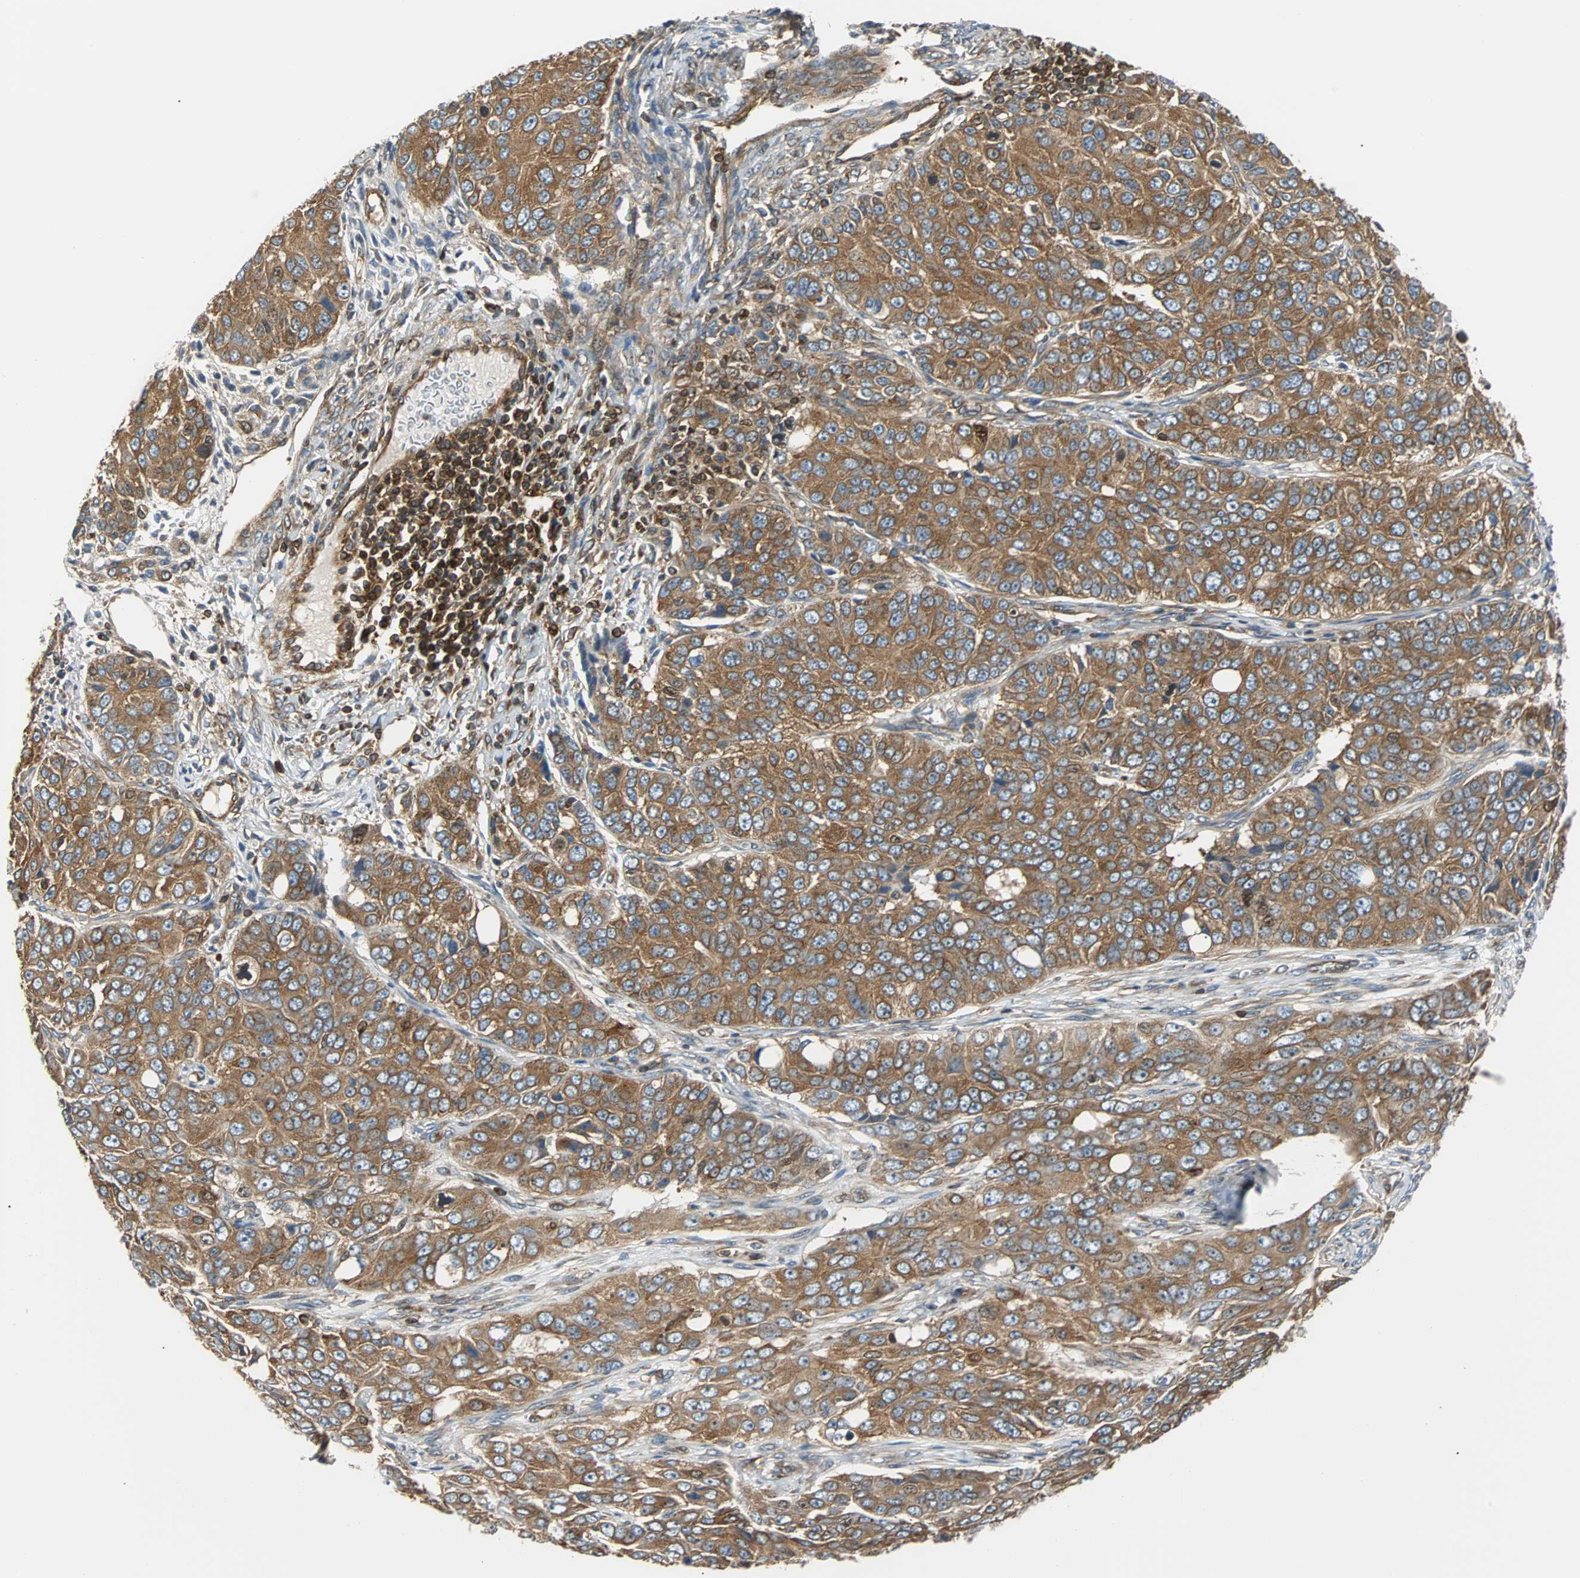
{"staining": {"intensity": "moderate", "quantity": ">75%", "location": "cytoplasmic/membranous"}, "tissue": "ovarian cancer", "cell_type": "Tumor cells", "image_type": "cancer", "snomed": [{"axis": "morphology", "description": "Carcinoma, endometroid"}, {"axis": "topography", "description": "Ovary"}], "caption": "An immunohistochemistry (IHC) micrograph of neoplastic tissue is shown. Protein staining in brown shows moderate cytoplasmic/membranous positivity in endometroid carcinoma (ovarian) within tumor cells. (DAB IHC, brown staining for protein, blue staining for nuclei).", "gene": "RELA", "patient": {"sex": "female", "age": 51}}